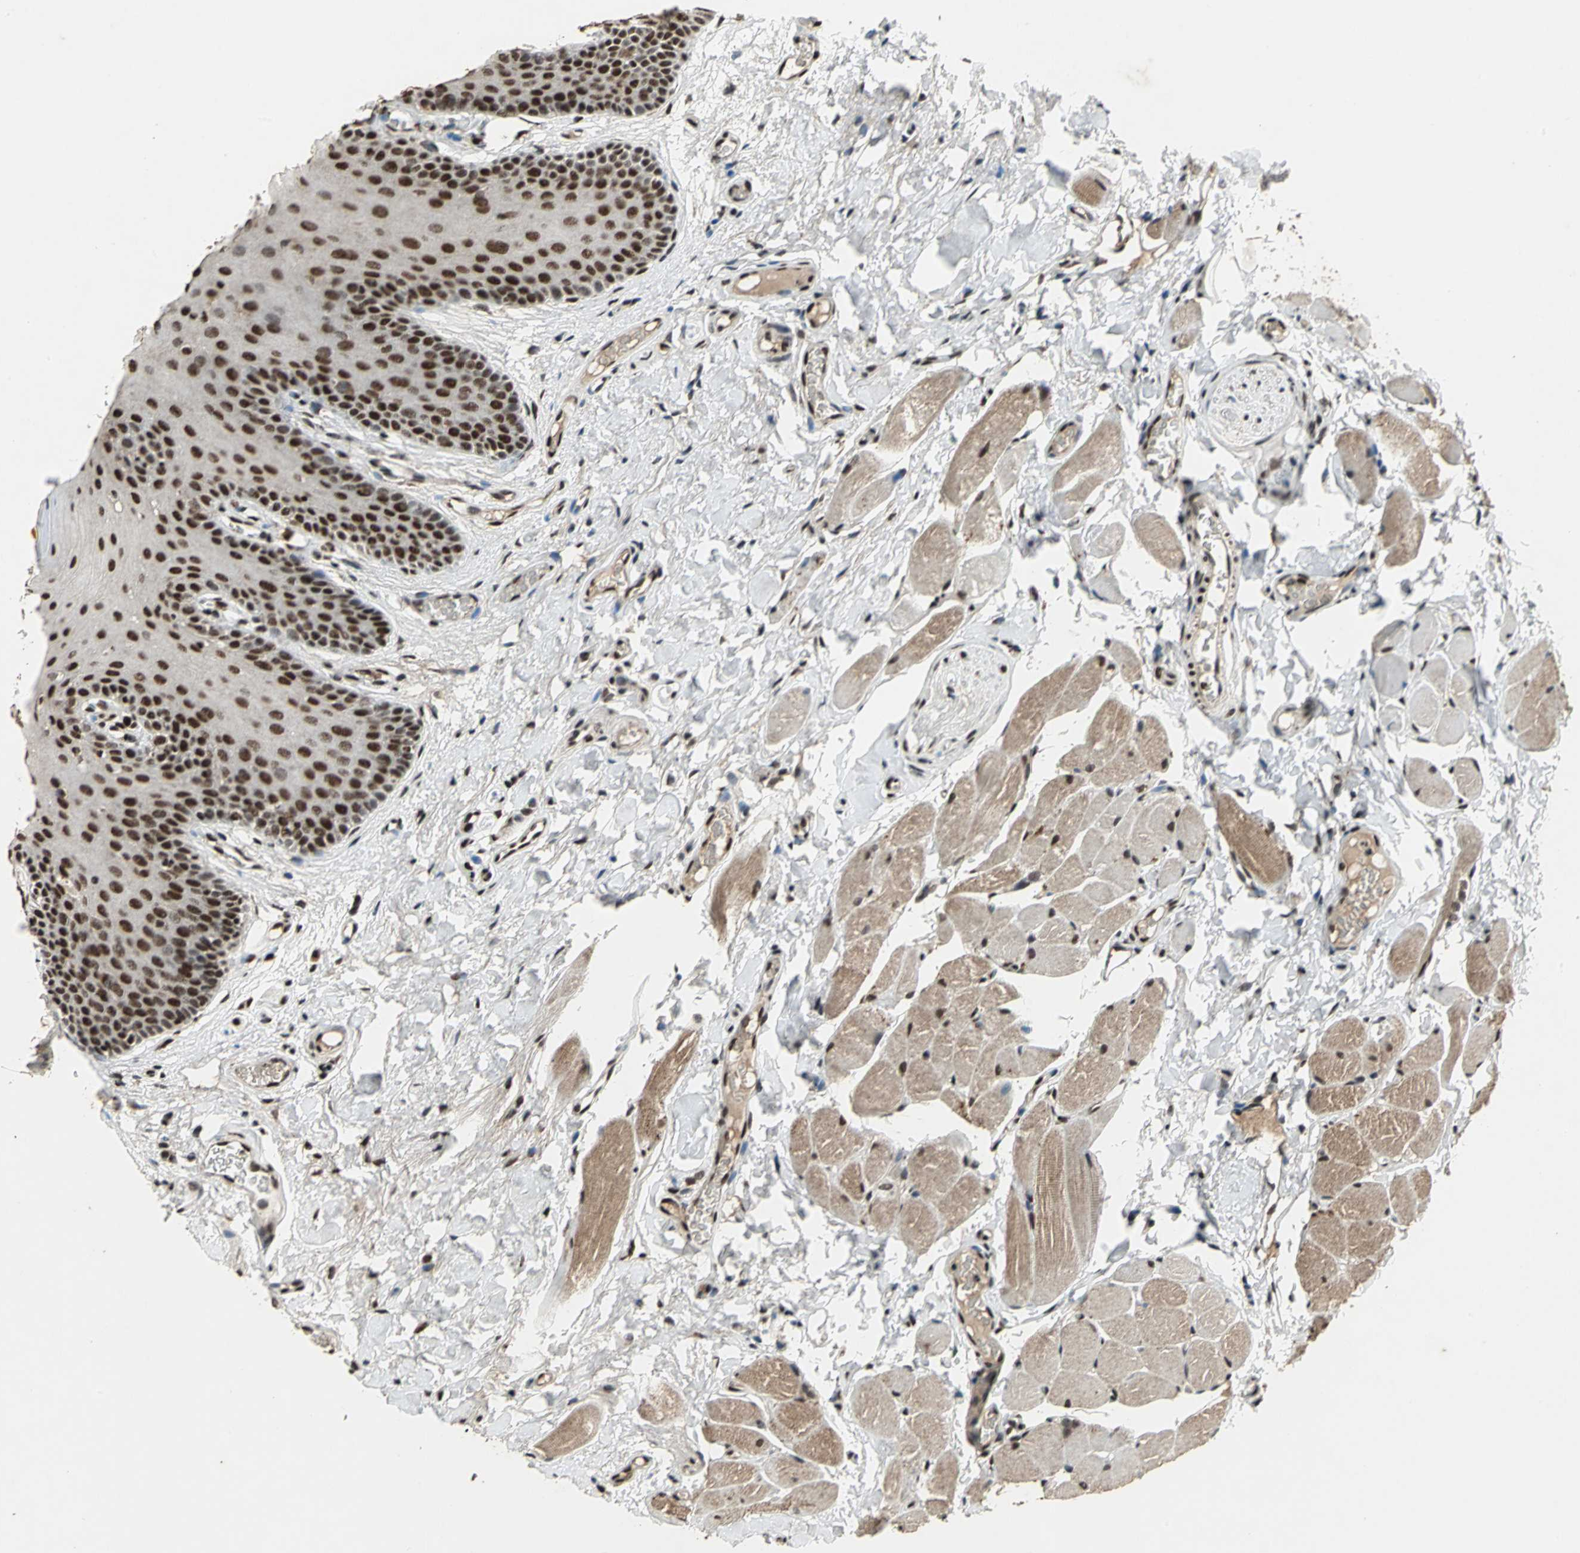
{"staining": {"intensity": "strong", "quantity": ">75%", "location": "nuclear"}, "tissue": "oral mucosa", "cell_type": "Squamous epithelial cells", "image_type": "normal", "snomed": [{"axis": "morphology", "description": "Normal tissue, NOS"}, {"axis": "topography", "description": "Oral tissue"}], "caption": "Squamous epithelial cells demonstrate high levels of strong nuclear expression in about >75% of cells in unremarkable oral mucosa.", "gene": "MTA2", "patient": {"sex": "male", "age": 54}}